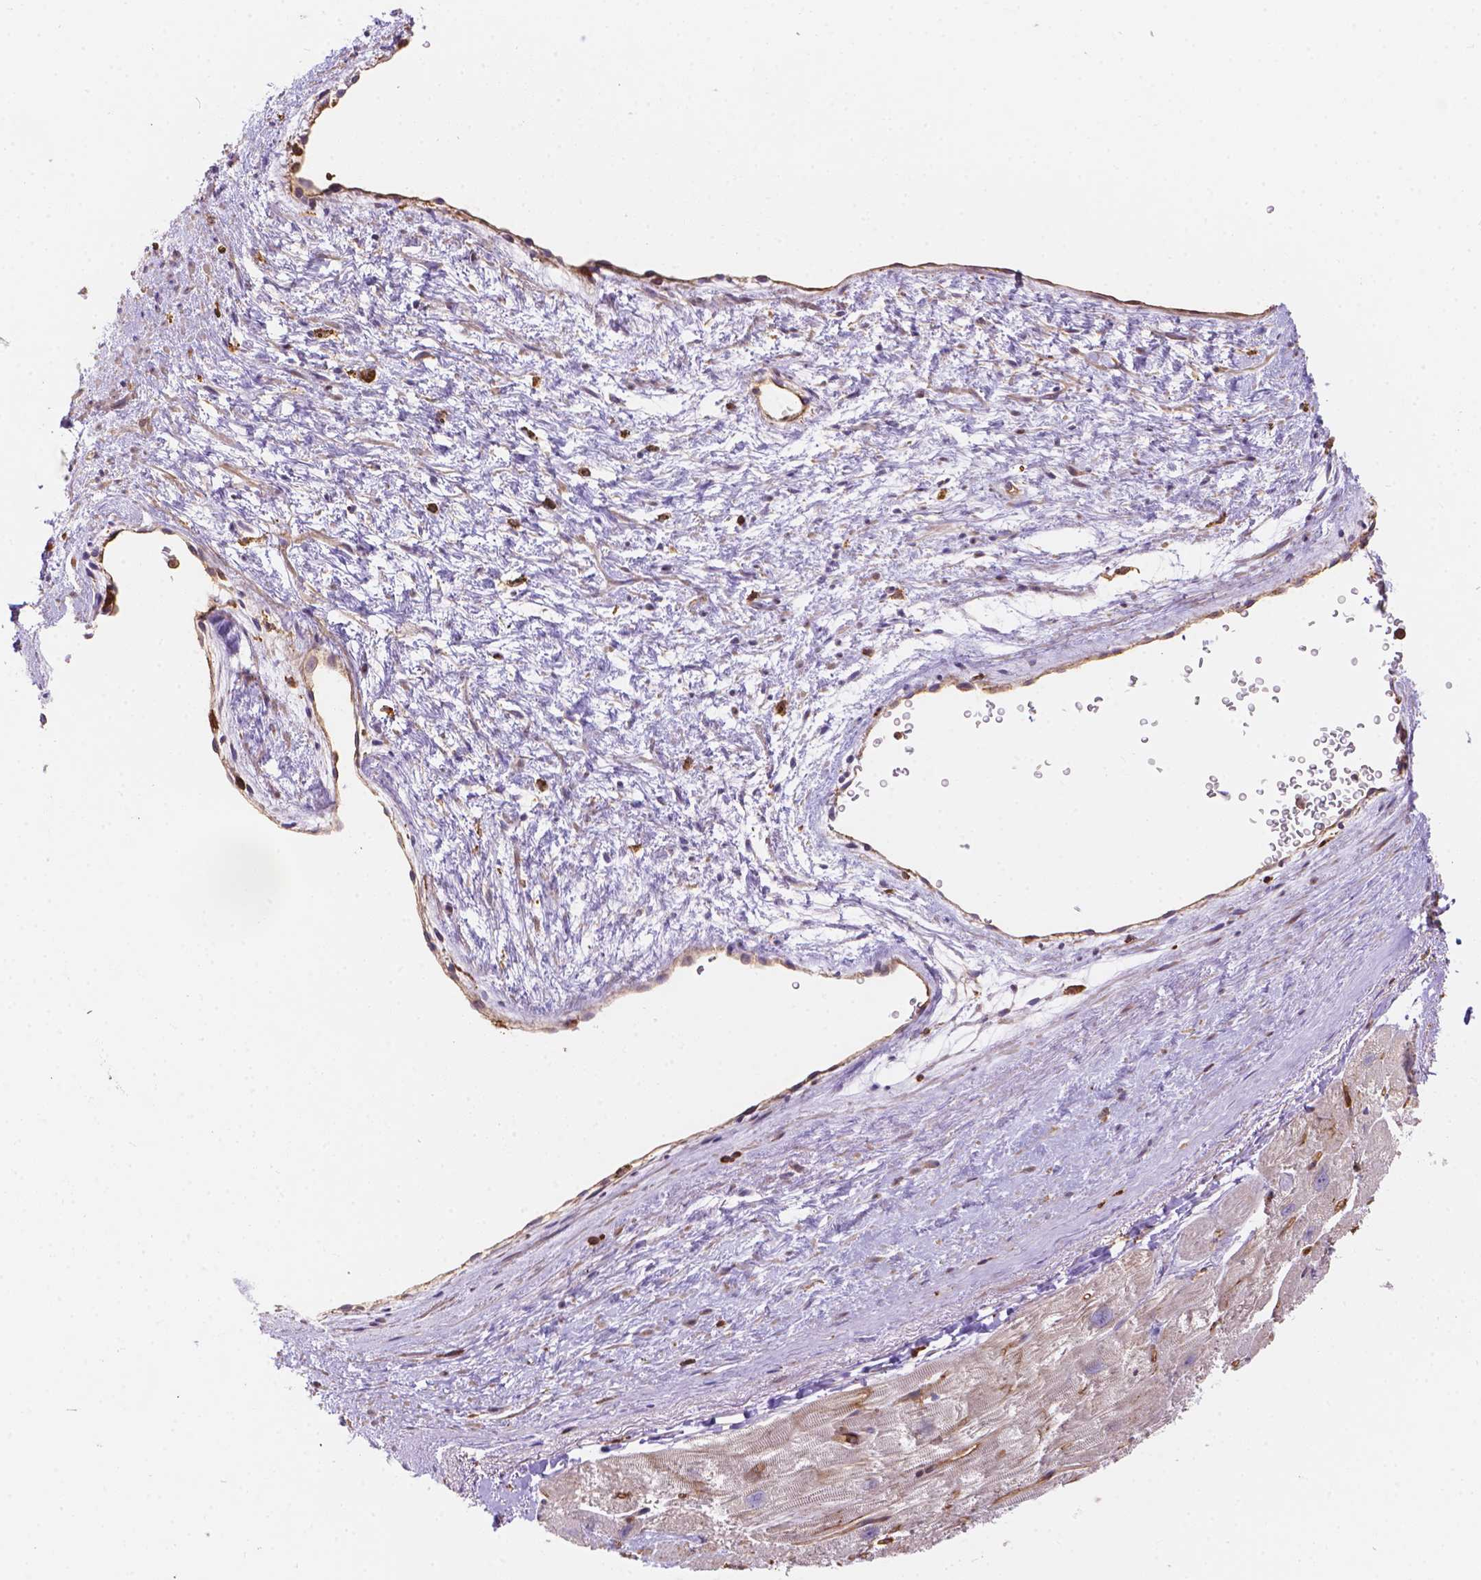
{"staining": {"intensity": "negative", "quantity": "none", "location": "none"}, "tissue": "heart muscle", "cell_type": "Cardiomyocytes", "image_type": "normal", "snomed": [{"axis": "morphology", "description": "Normal tissue, NOS"}, {"axis": "topography", "description": "Heart"}], "caption": "This is an IHC histopathology image of unremarkable heart muscle. There is no staining in cardiomyocytes.", "gene": "DMWD", "patient": {"sex": "male", "age": 61}}